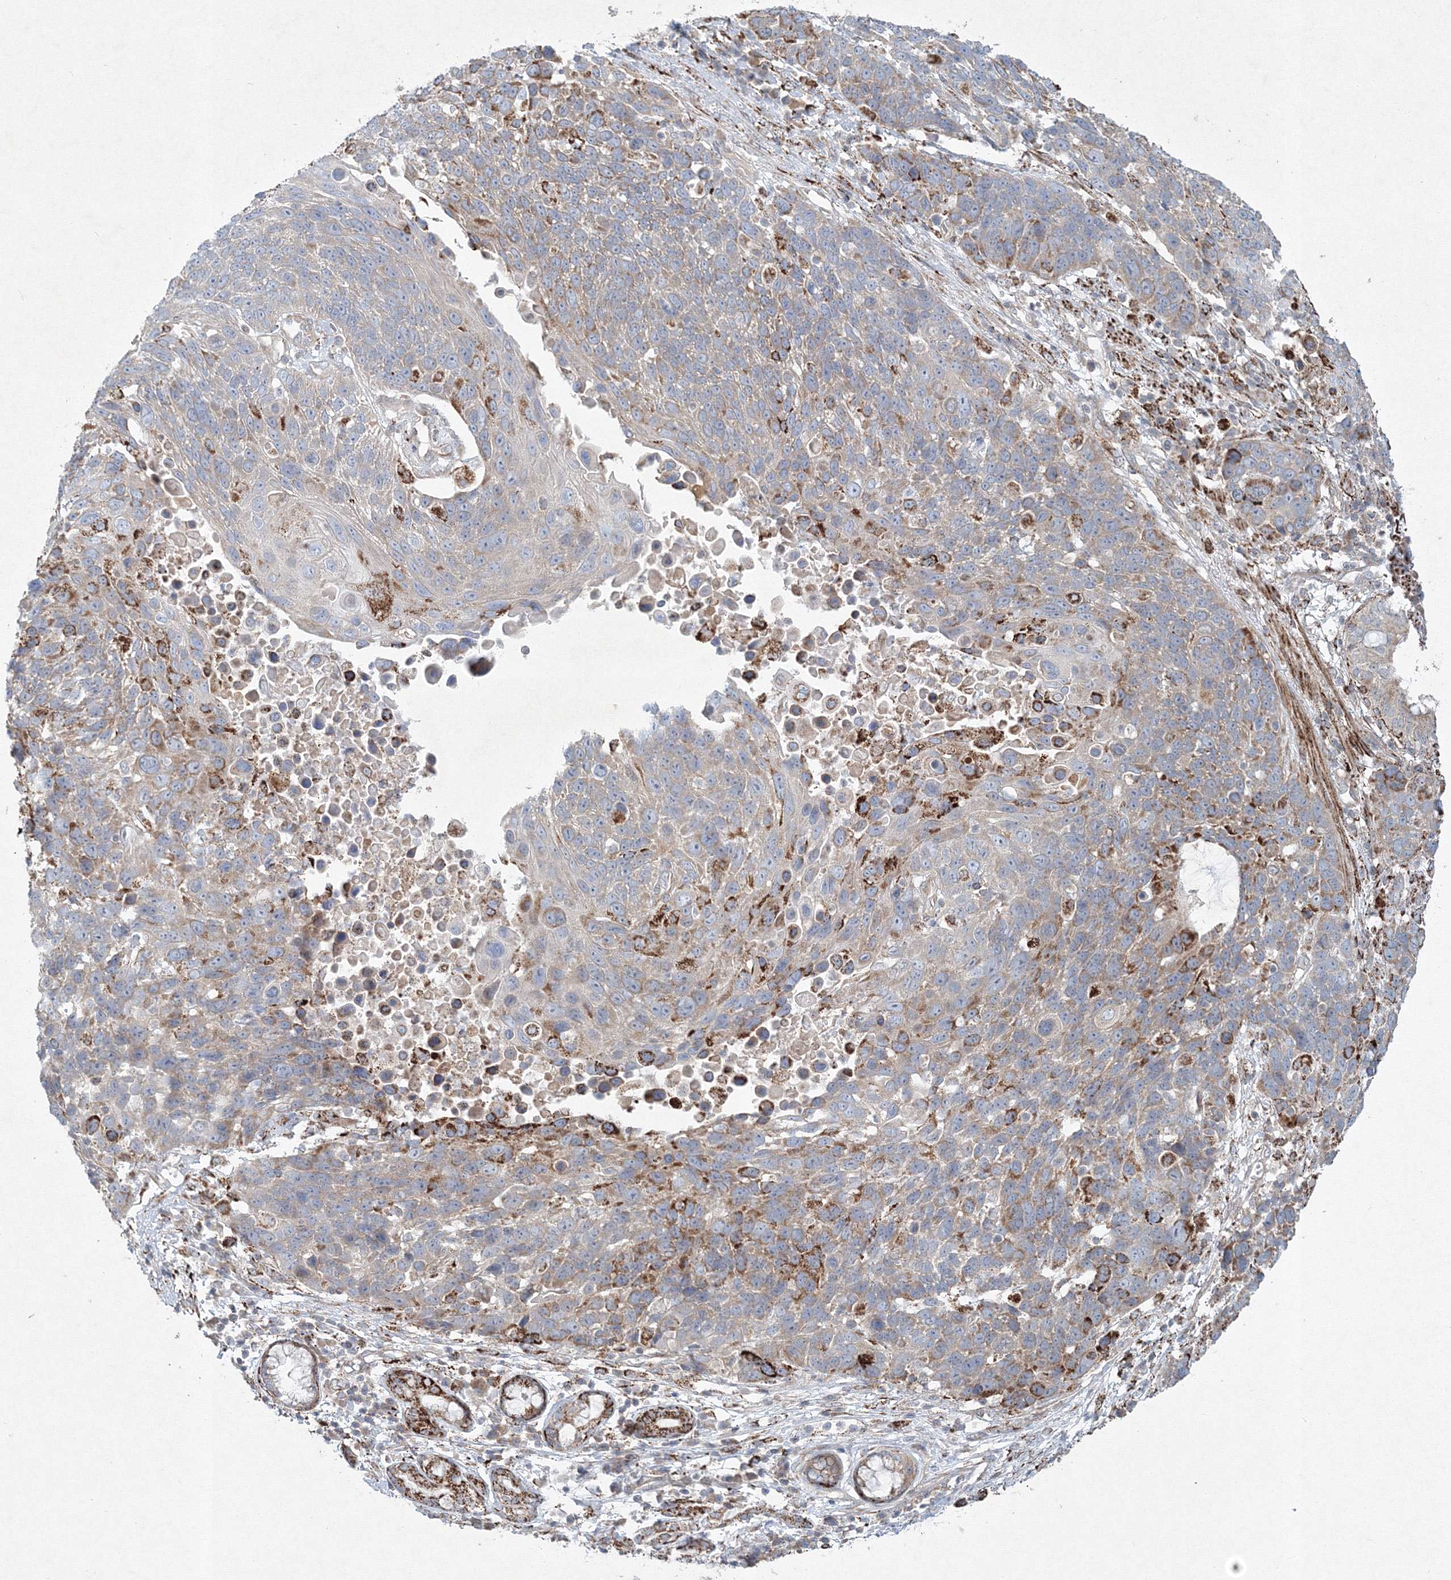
{"staining": {"intensity": "strong", "quantity": "<25%", "location": "cytoplasmic/membranous"}, "tissue": "lung cancer", "cell_type": "Tumor cells", "image_type": "cancer", "snomed": [{"axis": "morphology", "description": "Squamous cell carcinoma, NOS"}, {"axis": "topography", "description": "Lung"}], "caption": "Tumor cells show strong cytoplasmic/membranous staining in approximately <25% of cells in lung squamous cell carcinoma.", "gene": "WDR49", "patient": {"sex": "male", "age": 66}}